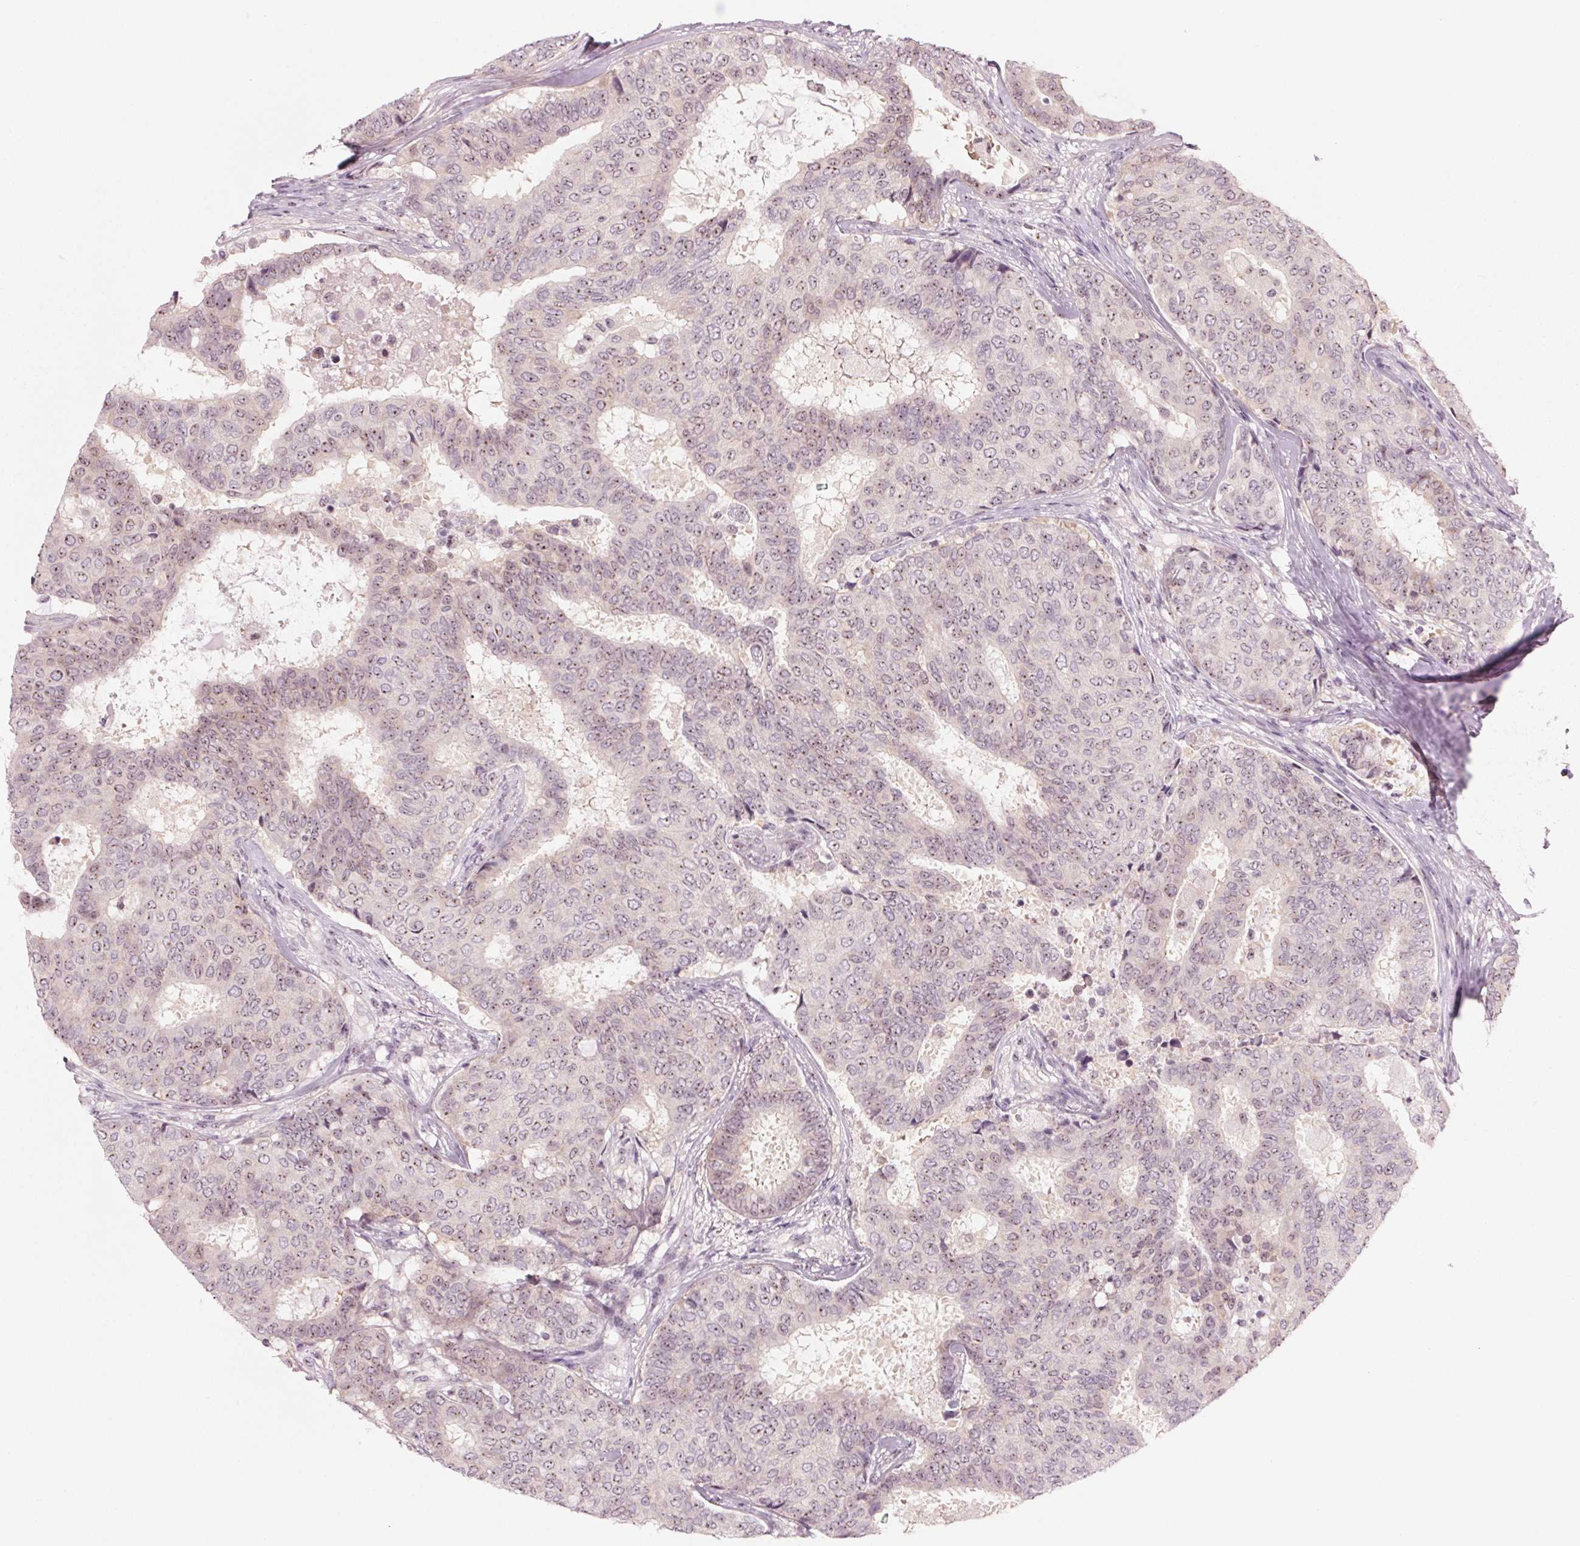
{"staining": {"intensity": "weak", "quantity": "25%-75%", "location": "nuclear"}, "tissue": "breast cancer", "cell_type": "Tumor cells", "image_type": "cancer", "snomed": [{"axis": "morphology", "description": "Duct carcinoma"}, {"axis": "topography", "description": "Breast"}], "caption": "Breast cancer was stained to show a protein in brown. There is low levels of weak nuclear positivity in approximately 25%-75% of tumor cells. (IHC, brightfield microscopy, high magnification).", "gene": "DNTTIP2", "patient": {"sex": "female", "age": 75}}